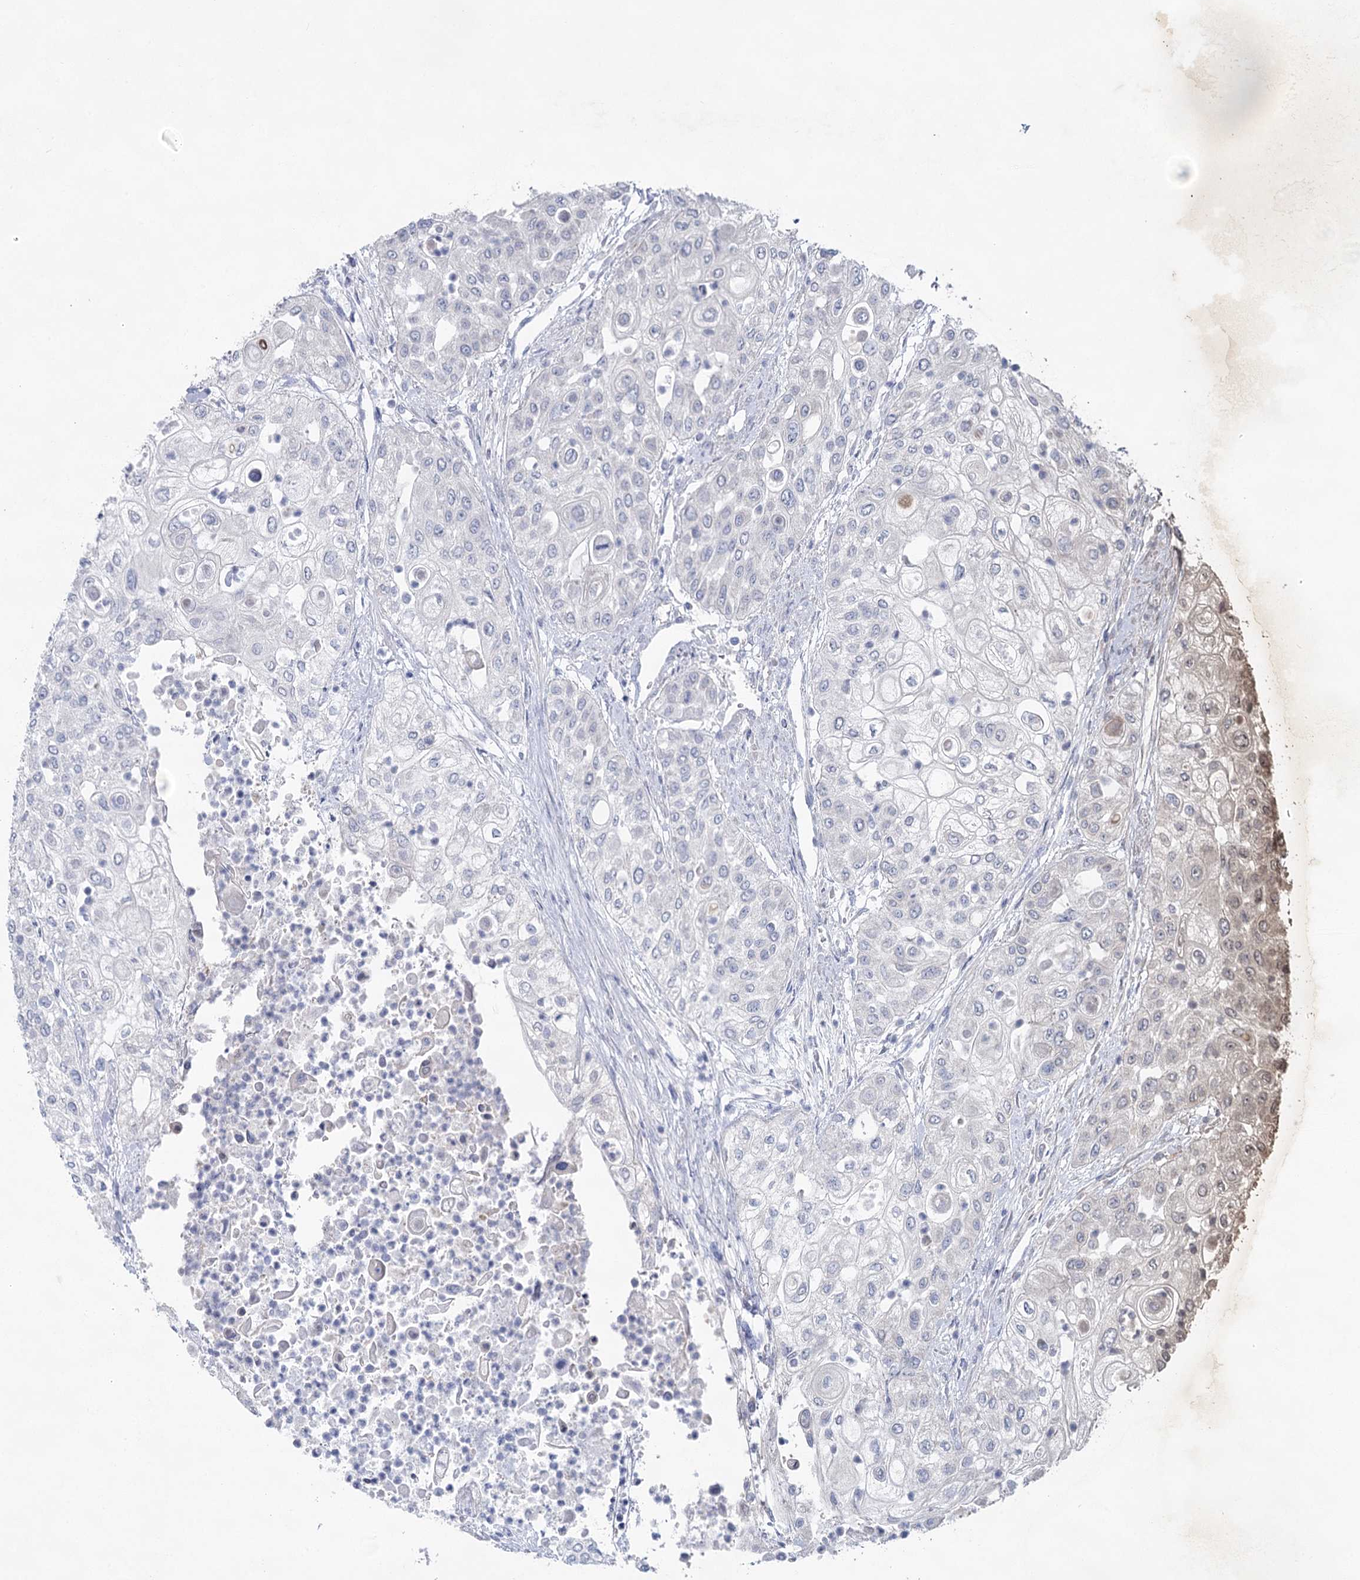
{"staining": {"intensity": "negative", "quantity": "none", "location": "none"}, "tissue": "urothelial cancer", "cell_type": "Tumor cells", "image_type": "cancer", "snomed": [{"axis": "morphology", "description": "Urothelial carcinoma, High grade"}, {"axis": "topography", "description": "Urinary bladder"}], "caption": "Urothelial carcinoma (high-grade) was stained to show a protein in brown. There is no significant positivity in tumor cells.", "gene": "CCDC88A", "patient": {"sex": "female", "age": 79}}